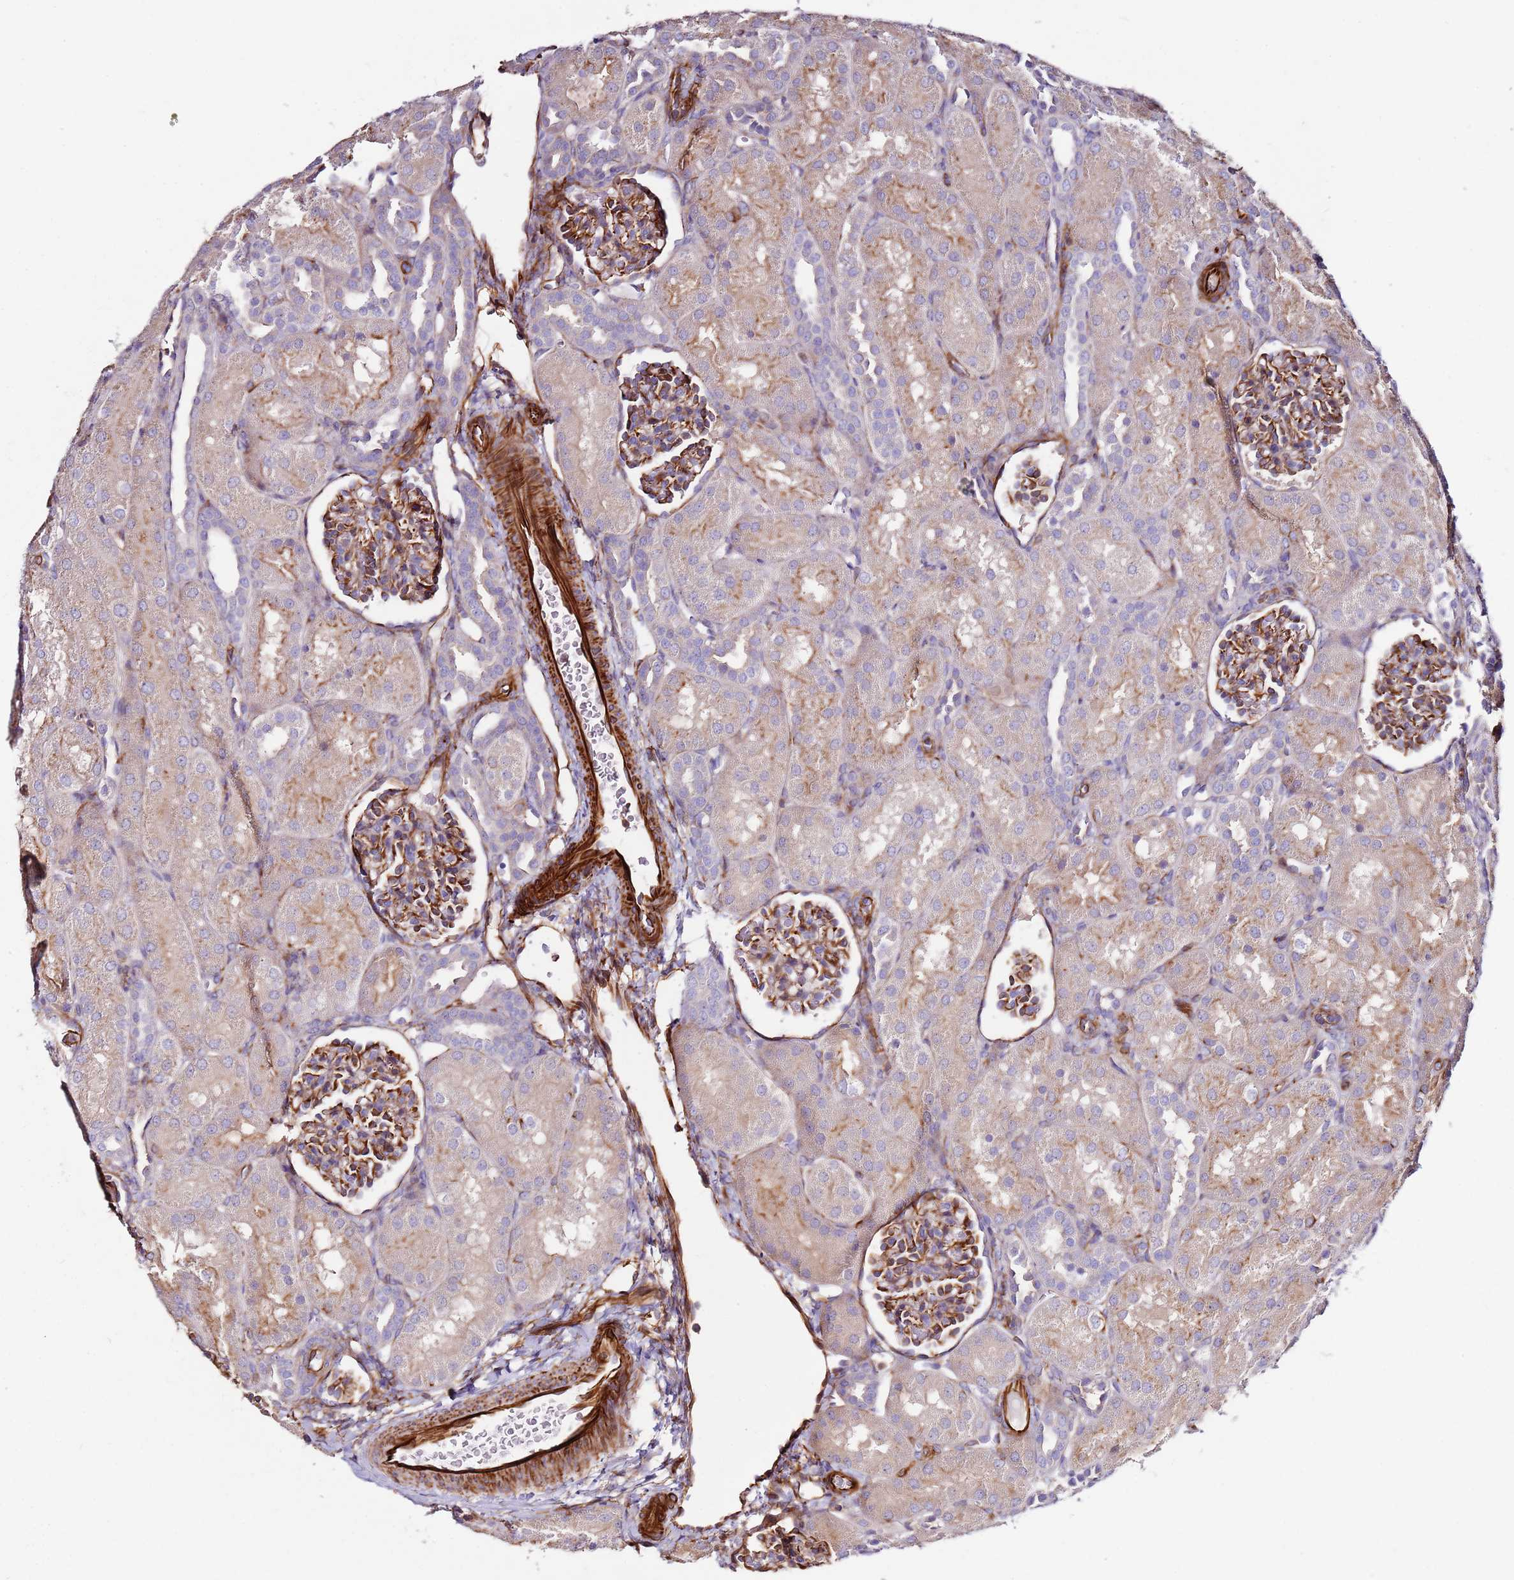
{"staining": {"intensity": "moderate", "quantity": "25%-75%", "location": "cytoplasmic/membranous"}, "tissue": "kidney", "cell_type": "Cells in glomeruli", "image_type": "normal", "snomed": [{"axis": "morphology", "description": "Normal tissue, NOS"}, {"axis": "topography", "description": "Kidney"}], "caption": "Kidney stained with DAB immunohistochemistry exhibits medium levels of moderate cytoplasmic/membranous expression in about 25%-75% of cells in glomeruli.", "gene": "MRGPRE", "patient": {"sex": "male", "age": 1}}